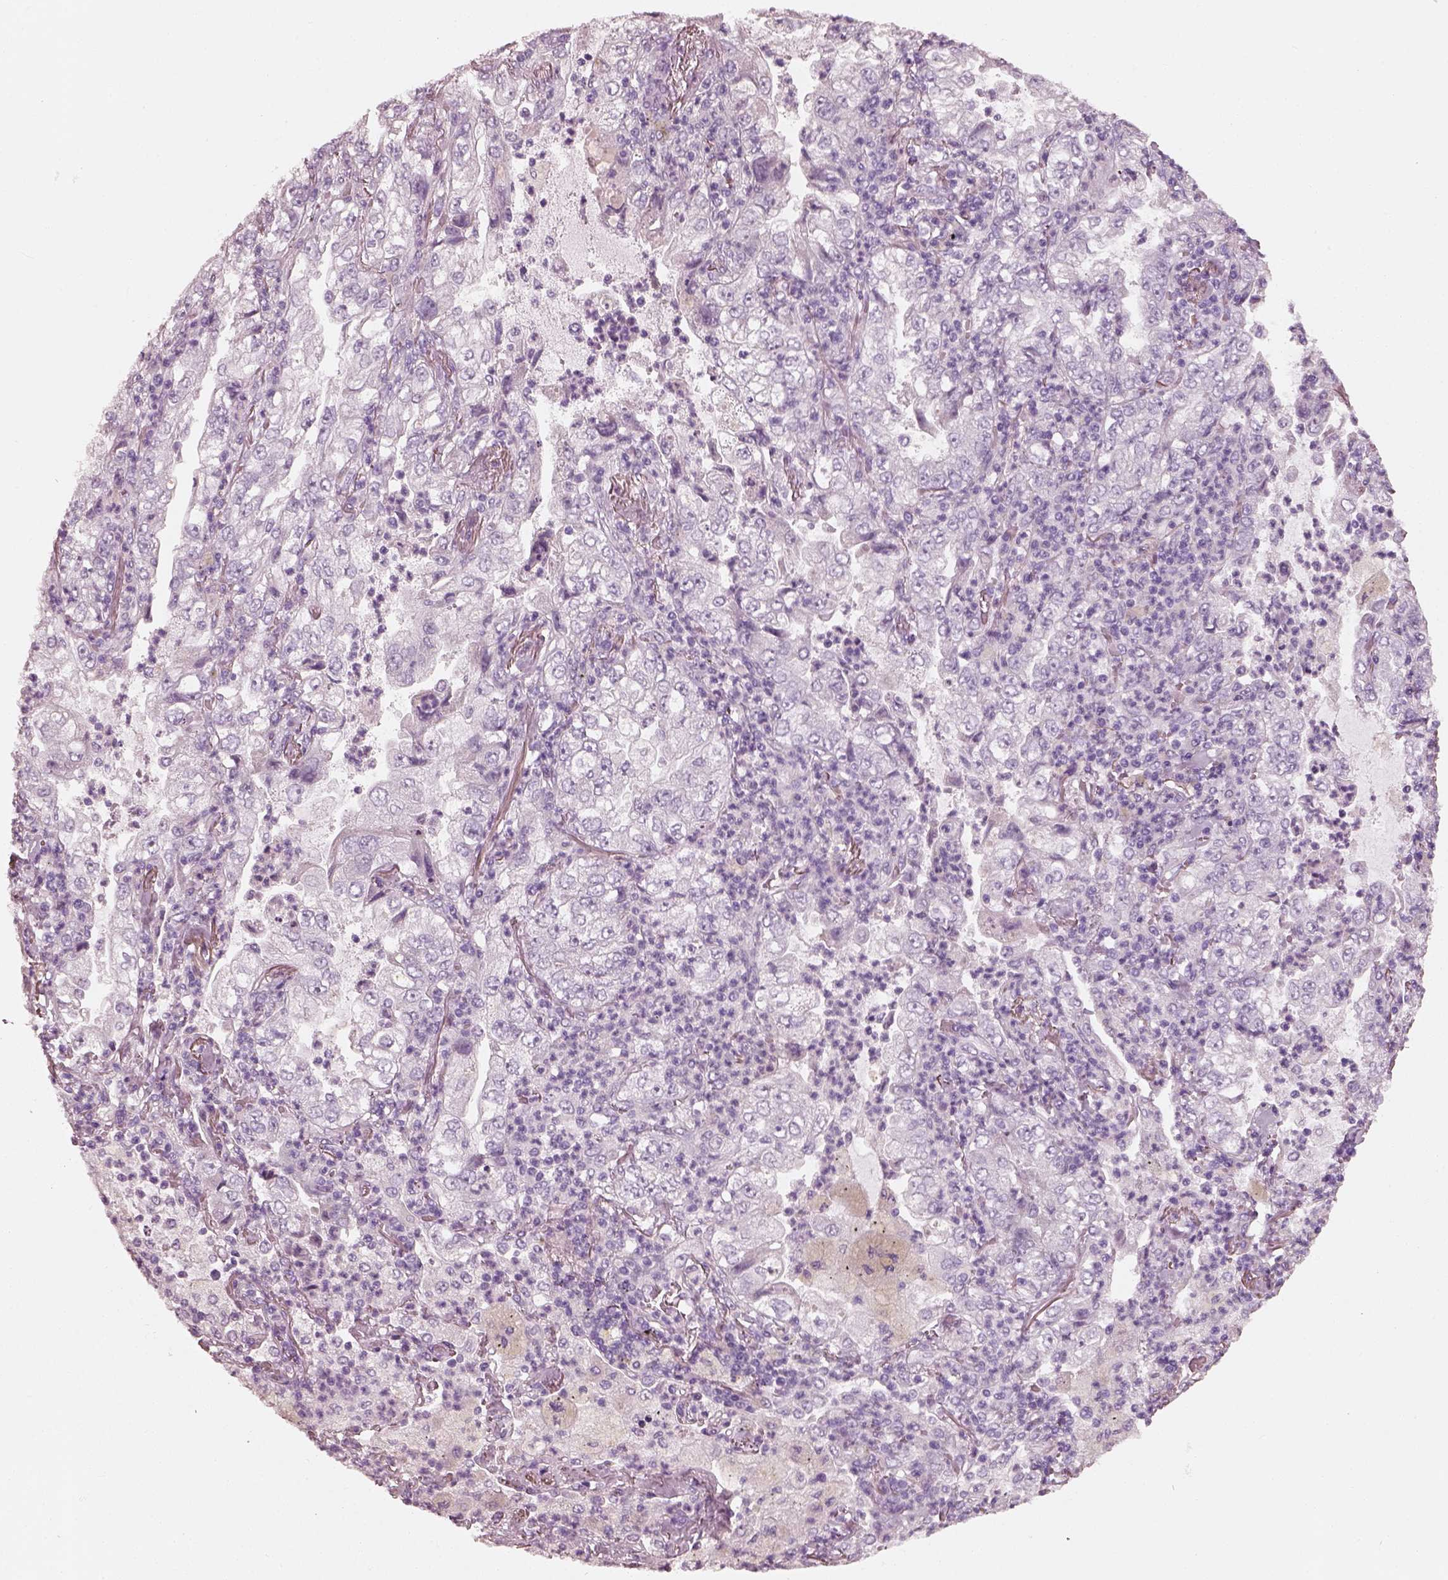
{"staining": {"intensity": "negative", "quantity": "none", "location": "none"}, "tissue": "lung cancer", "cell_type": "Tumor cells", "image_type": "cancer", "snomed": [{"axis": "morphology", "description": "Adenocarcinoma, NOS"}, {"axis": "topography", "description": "Lung"}], "caption": "Lung cancer stained for a protein using IHC demonstrates no expression tumor cells.", "gene": "RS1", "patient": {"sex": "female", "age": 73}}